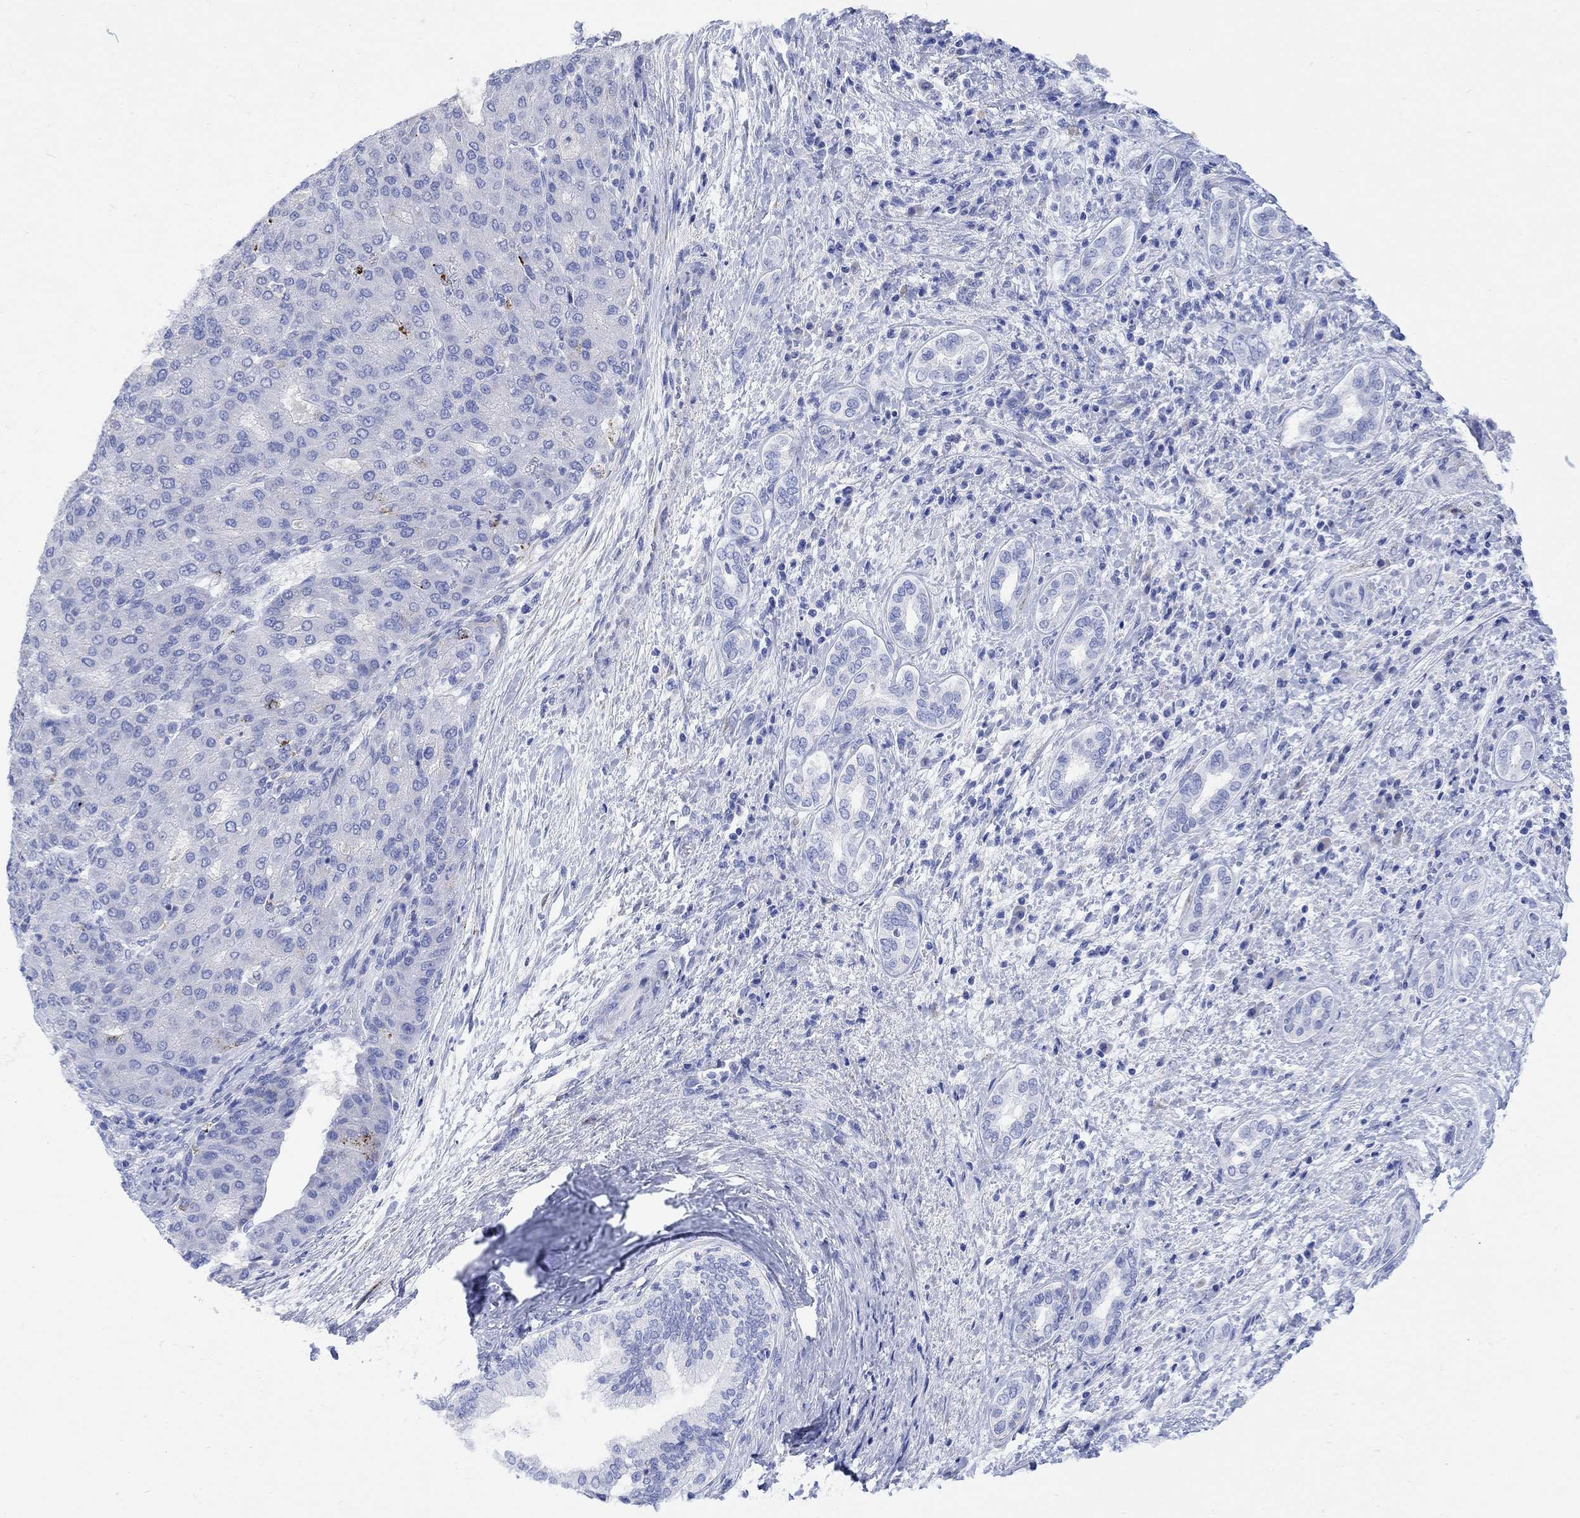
{"staining": {"intensity": "negative", "quantity": "none", "location": "none"}, "tissue": "liver cancer", "cell_type": "Tumor cells", "image_type": "cancer", "snomed": [{"axis": "morphology", "description": "Carcinoma, Hepatocellular, NOS"}, {"axis": "topography", "description": "Liver"}], "caption": "Immunohistochemical staining of human liver hepatocellular carcinoma demonstrates no significant positivity in tumor cells. Brightfield microscopy of IHC stained with DAB (3,3'-diaminobenzidine) (brown) and hematoxylin (blue), captured at high magnification.", "gene": "MYL1", "patient": {"sex": "male", "age": 65}}